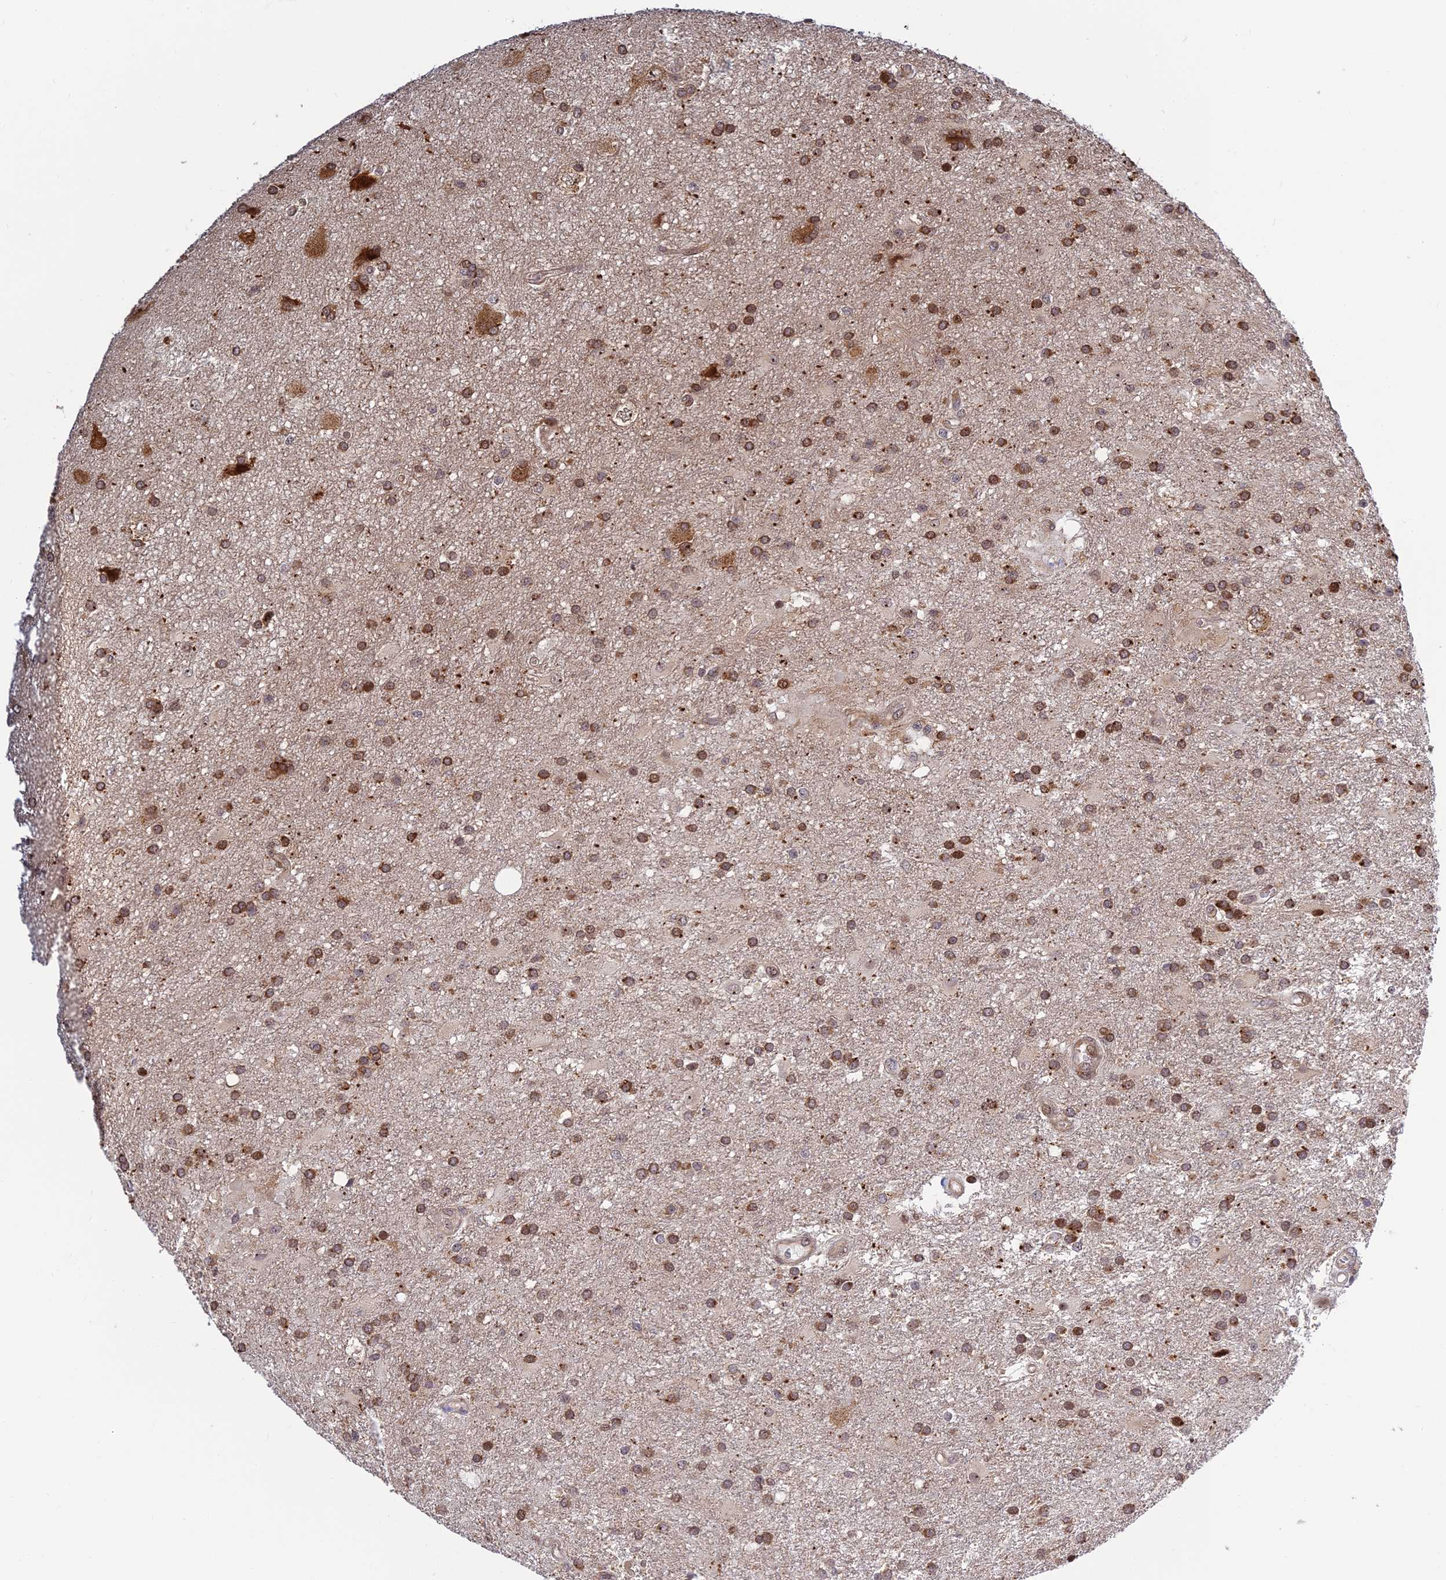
{"staining": {"intensity": "moderate", "quantity": "25%-75%", "location": "cytoplasmic/membranous"}, "tissue": "glioma", "cell_type": "Tumor cells", "image_type": "cancer", "snomed": [{"axis": "morphology", "description": "Glioma, malignant, Low grade"}, {"axis": "topography", "description": "Brain"}], "caption": "Human glioma stained for a protein (brown) reveals moderate cytoplasmic/membranous positive expression in about 25%-75% of tumor cells.", "gene": "UFSP2", "patient": {"sex": "male", "age": 66}}